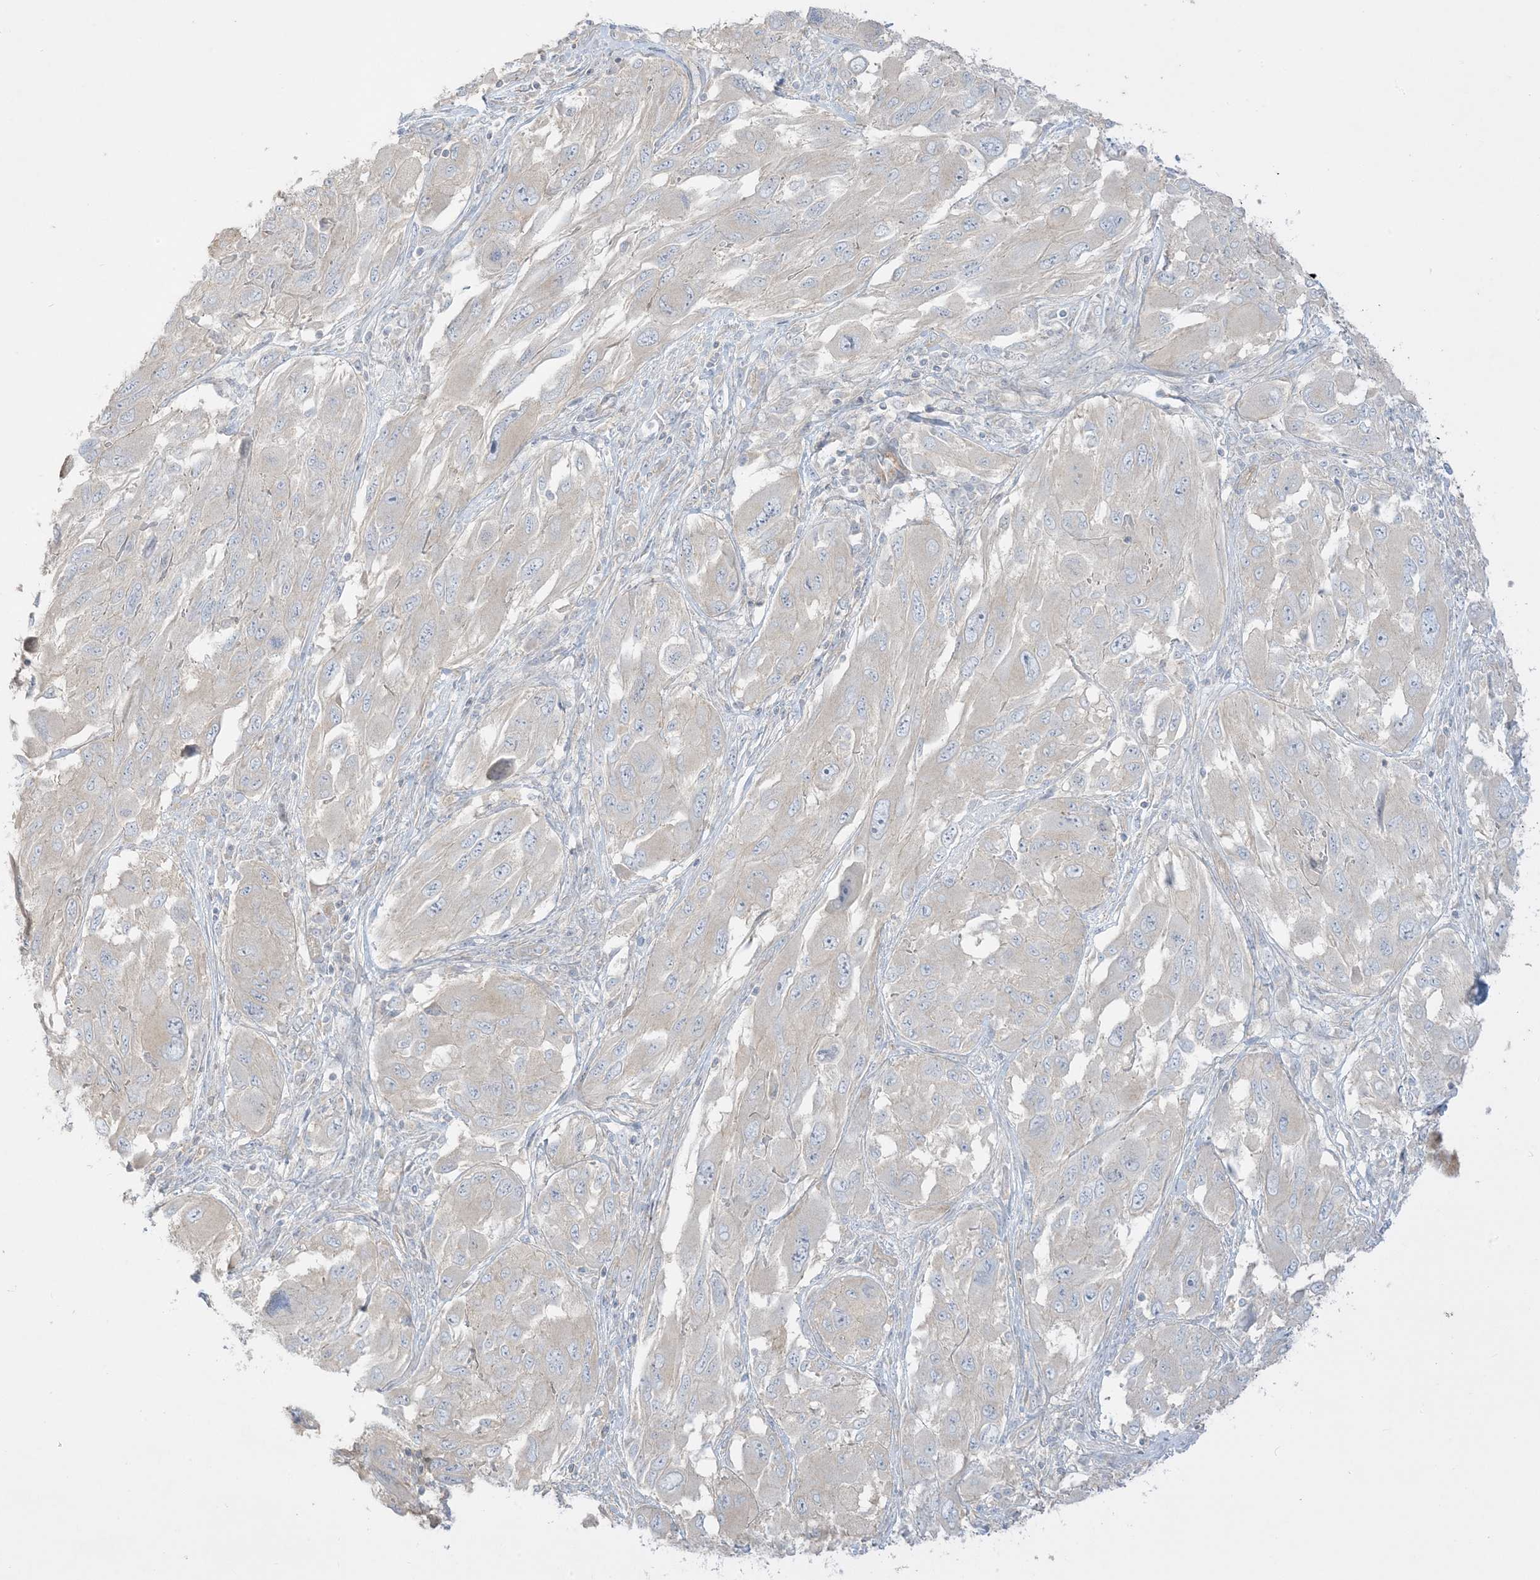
{"staining": {"intensity": "negative", "quantity": "none", "location": "none"}, "tissue": "melanoma", "cell_type": "Tumor cells", "image_type": "cancer", "snomed": [{"axis": "morphology", "description": "Malignant melanoma, NOS"}, {"axis": "topography", "description": "Skin"}], "caption": "DAB immunohistochemical staining of melanoma shows no significant positivity in tumor cells.", "gene": "ARHGEF9", "patient": {"sex": "female", "age": 91}}